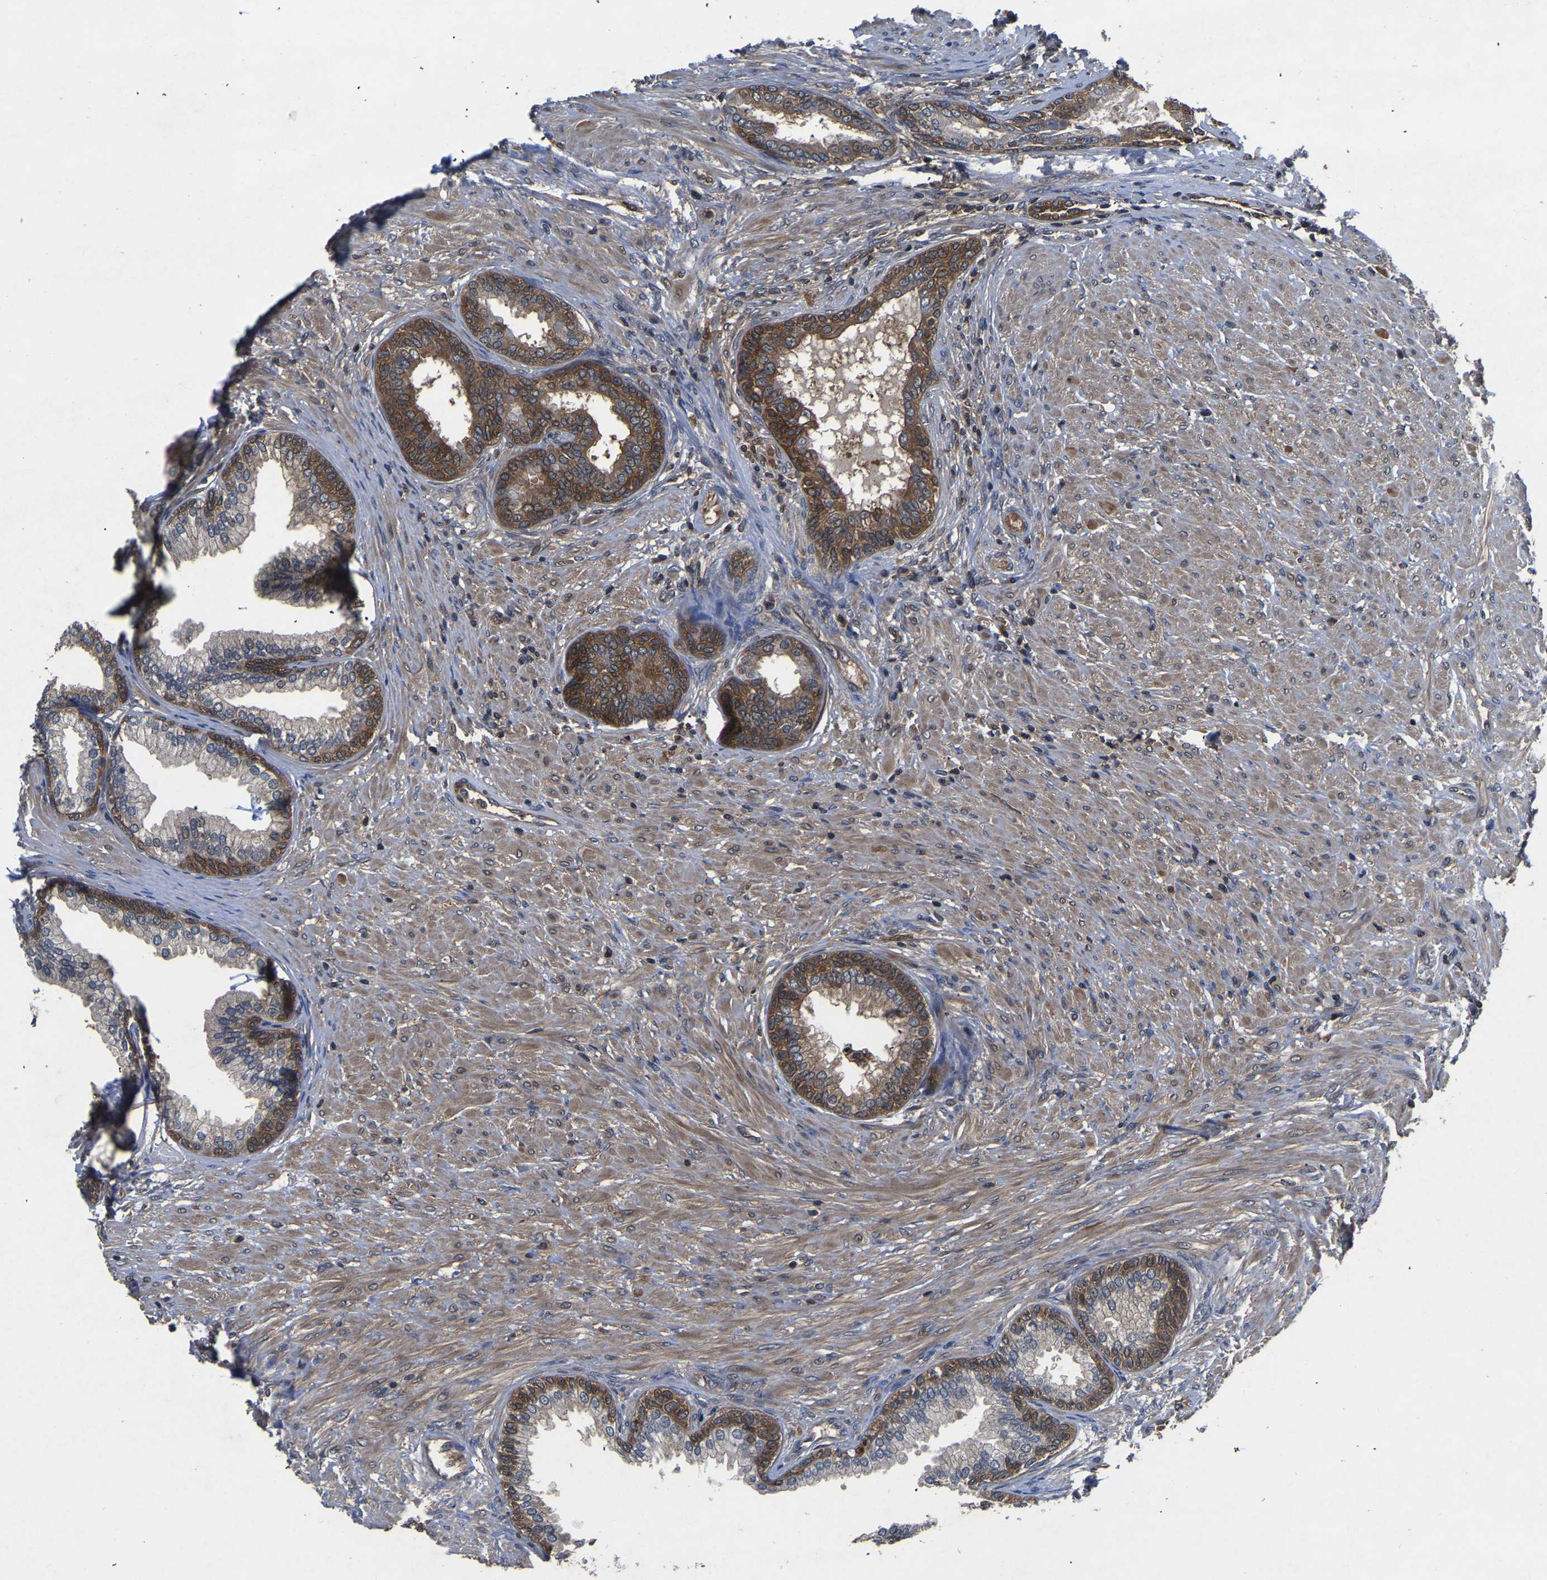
{"staining": {"intensity": "moderate", "quantity": ">75%", "location": "cytoplasmic/membranous"}, "tissue": "prostate", "cell_type": "Glandular cells", "image_type": "normal", "snomed": [{"axis": "morphology", "description": "Normal tissue, NOS"}, {"axis": "topography", "description": "Prostate"}], "caption": "Immunohistochemistry (IHC) of benign prostate reveals medium levels of moderate cytoplasmic/membranous staining in about >75% of glandular cells.", "gene": "FGD5", "patient": {"sex": "male", "age": 76}}